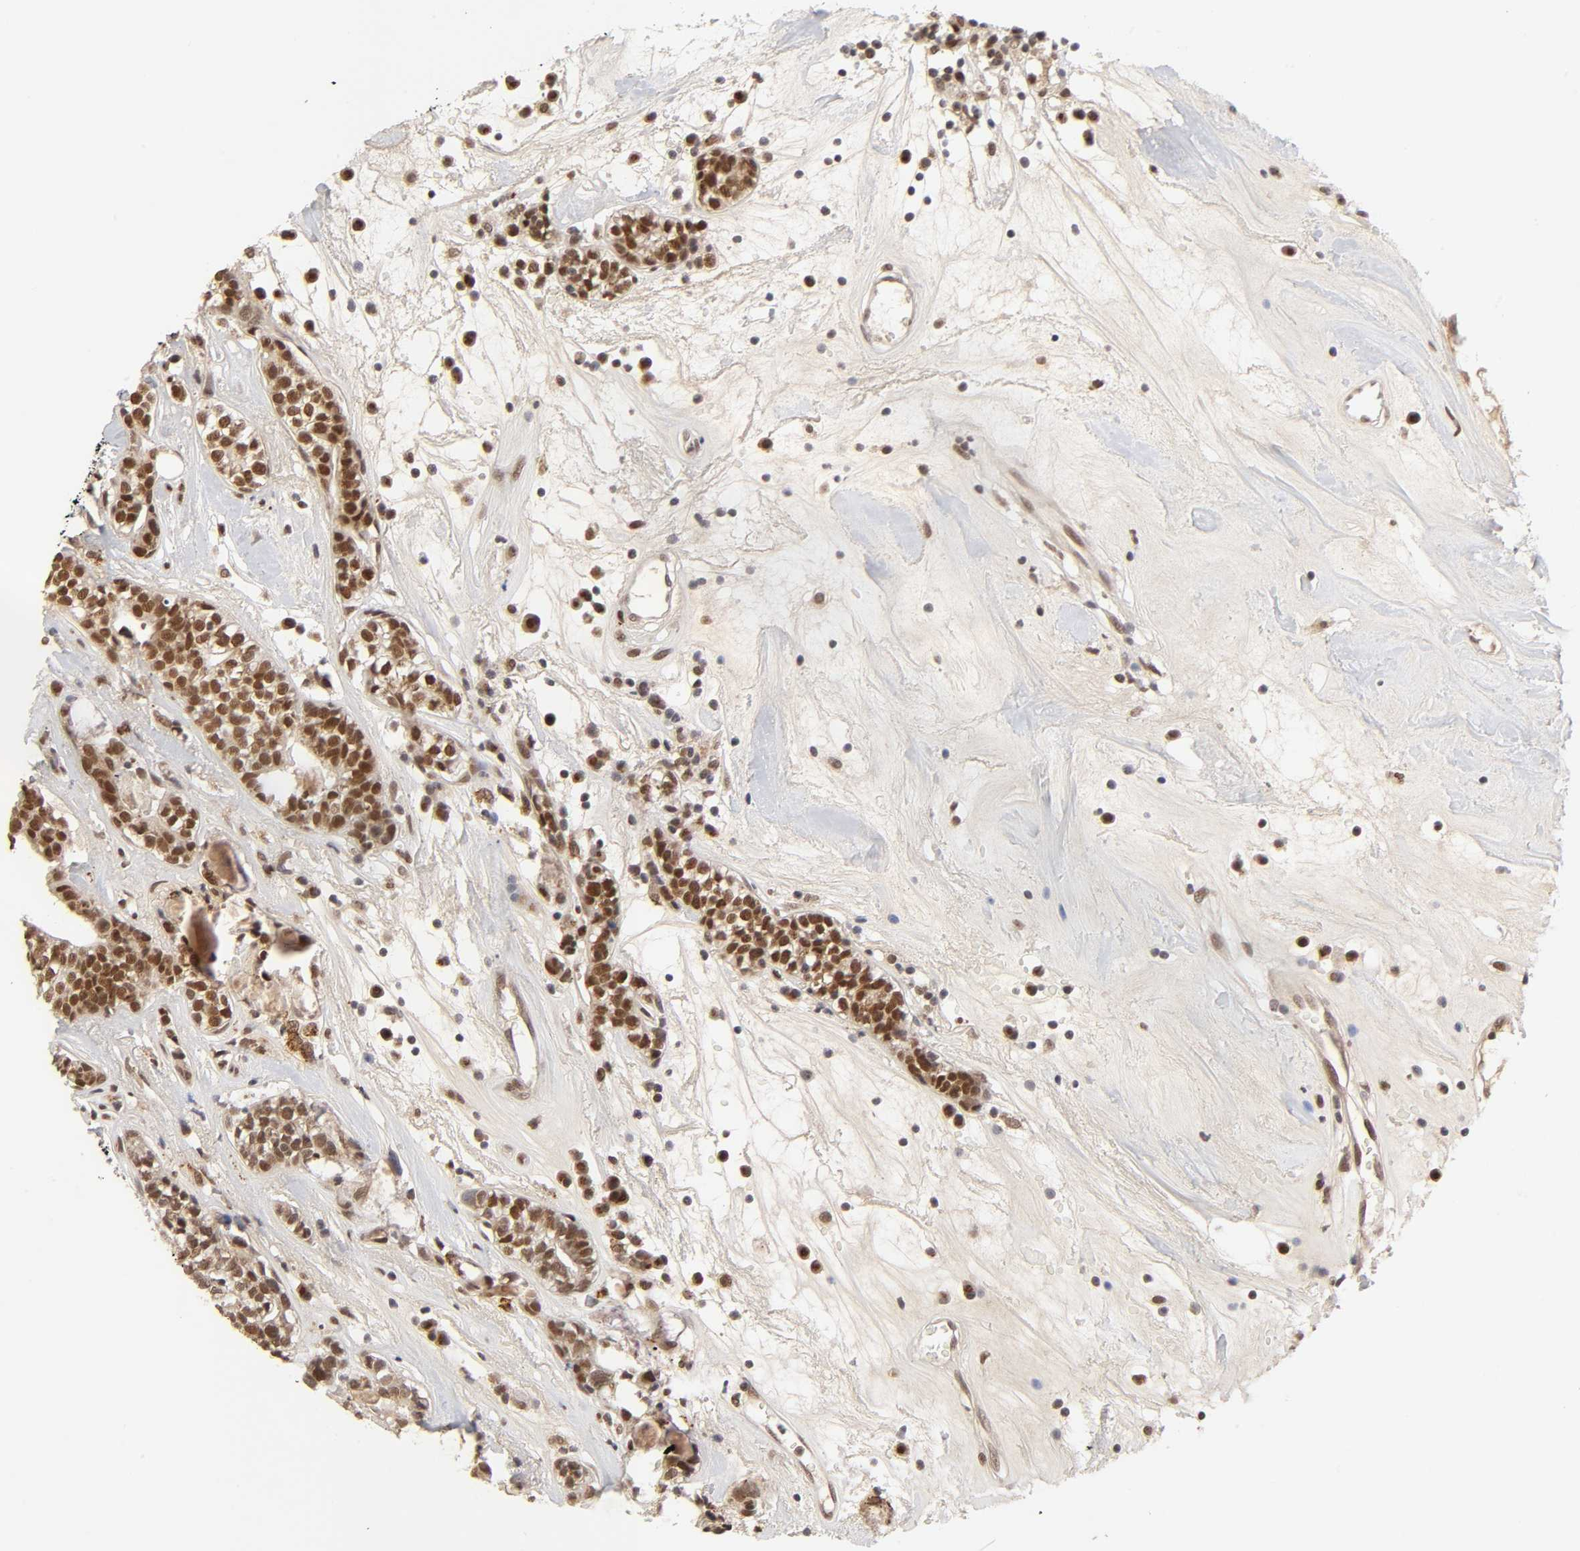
{"staining": {"intensity": "strong", "quantity": ">75%", "location": "cytoplasmic/membranous,nuclear"}, "tissue": "head and neck cancer", "cell_type": "Tumor cells", "image_type": "cancer", "snomed": [{"axis": "morphology", "description": "Adenocarcinoma, NOS"}, {"axis": "topography", "description": "Salivary gland"}, {"axis": "topography", "description": "Head-Neck"}], "caption": "Strong cytoplasmic/membranous and nuclear protein positivity is present in approximately >75% of tumor cells in head and neck cancer (adenocarcinoma).", "gene": "EP300", "patient": {"sex": "female", "age": 65}}